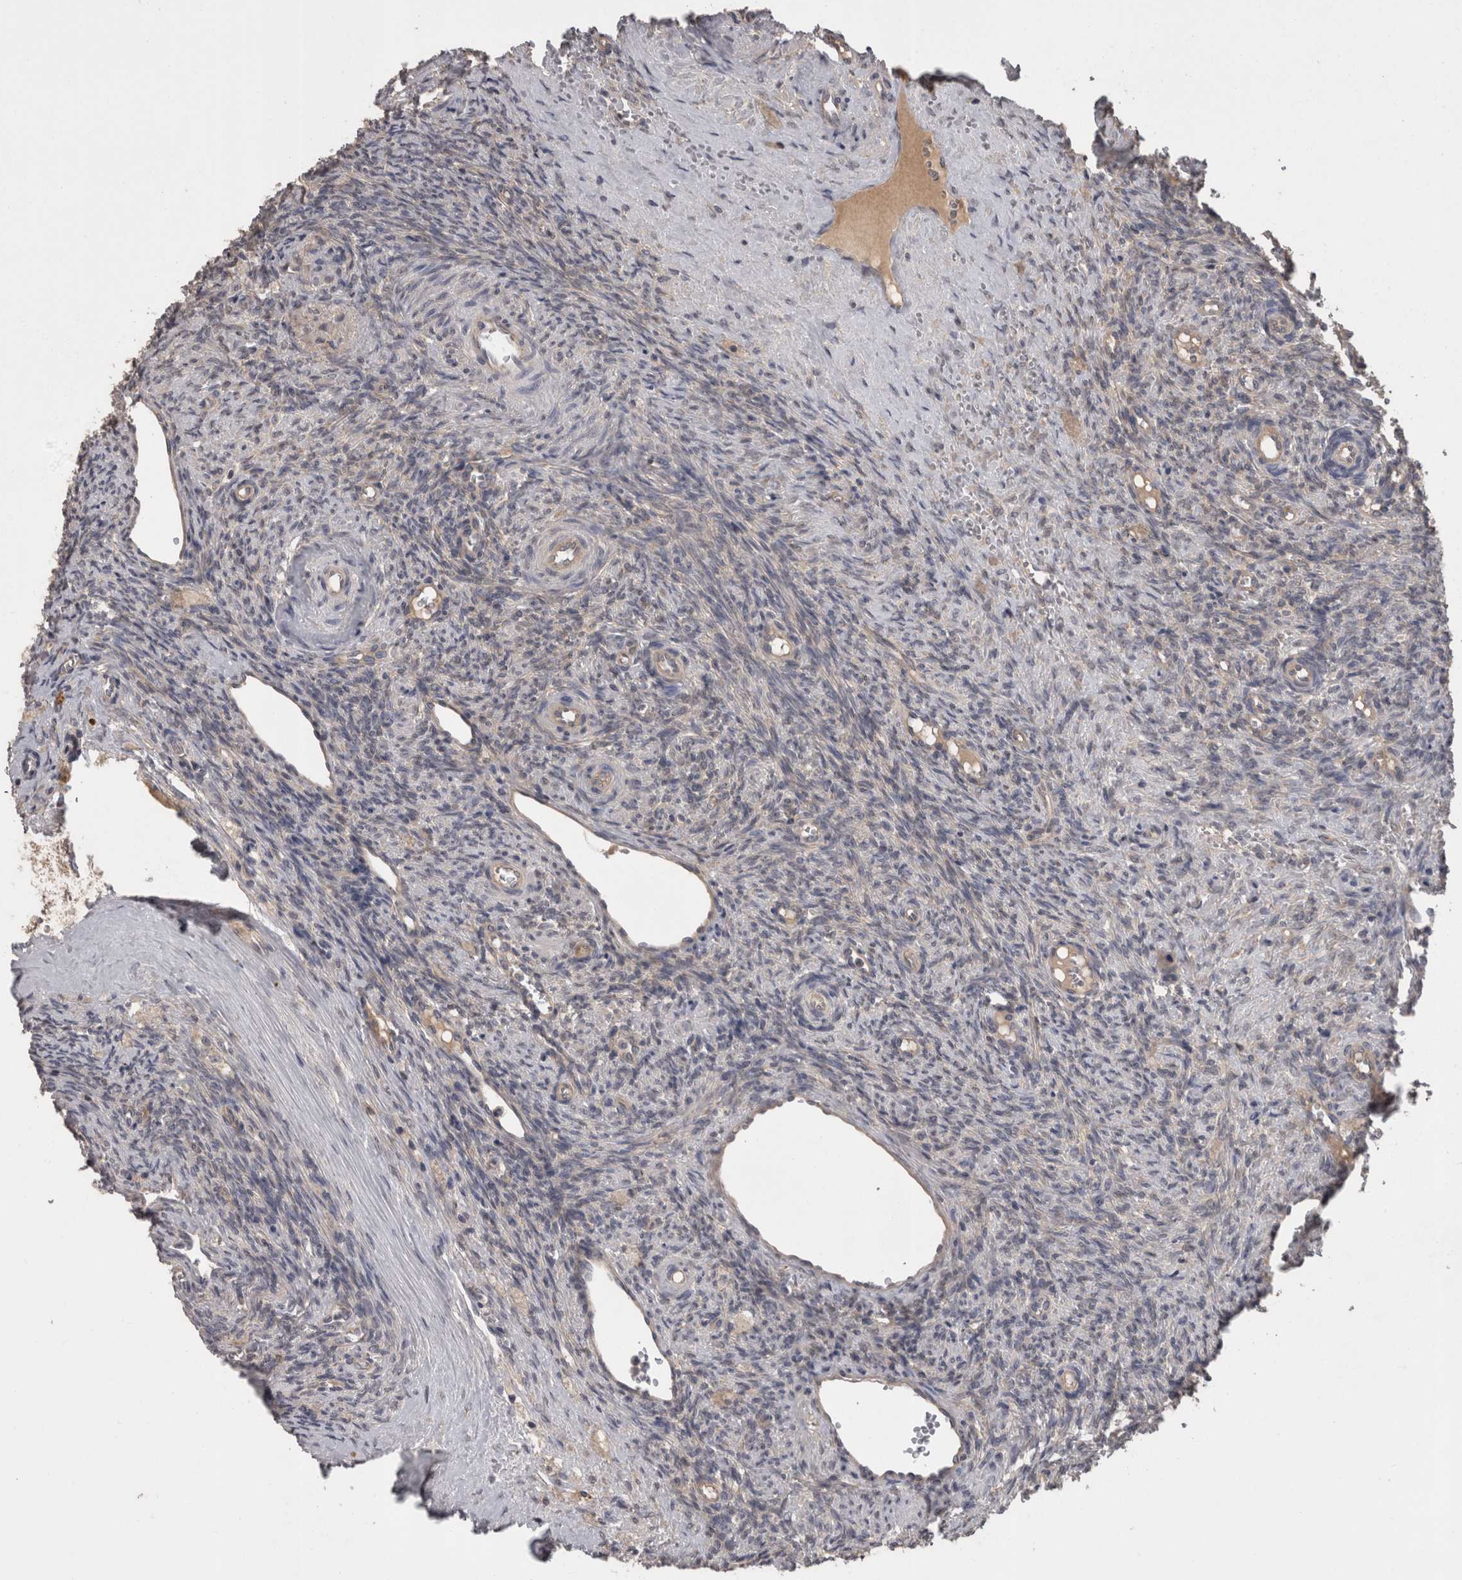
{"staining": {"intensity": "negative", "quantity": "none", "location": "none"}, "tissue": "ovary", "cell_type": "Ovarian stroma cells", "image_type": "normal", "snomed": [{"axis": "morphology", "description": "Normal tissue, NOS"}, {"axis": "topography", "description": "Ovary"}], "caption": "This is a micrograph of IHC staining of normal ovary, which shows no positivity in ovarian stroma cells. The staining was performed using DAB to visualize the protein expression in brown, while the nuclei were stained in blue with hematoxylin (Magnification: 20x).", "gene": "PON3", "patient": {"sex": "female", "age": 41}}